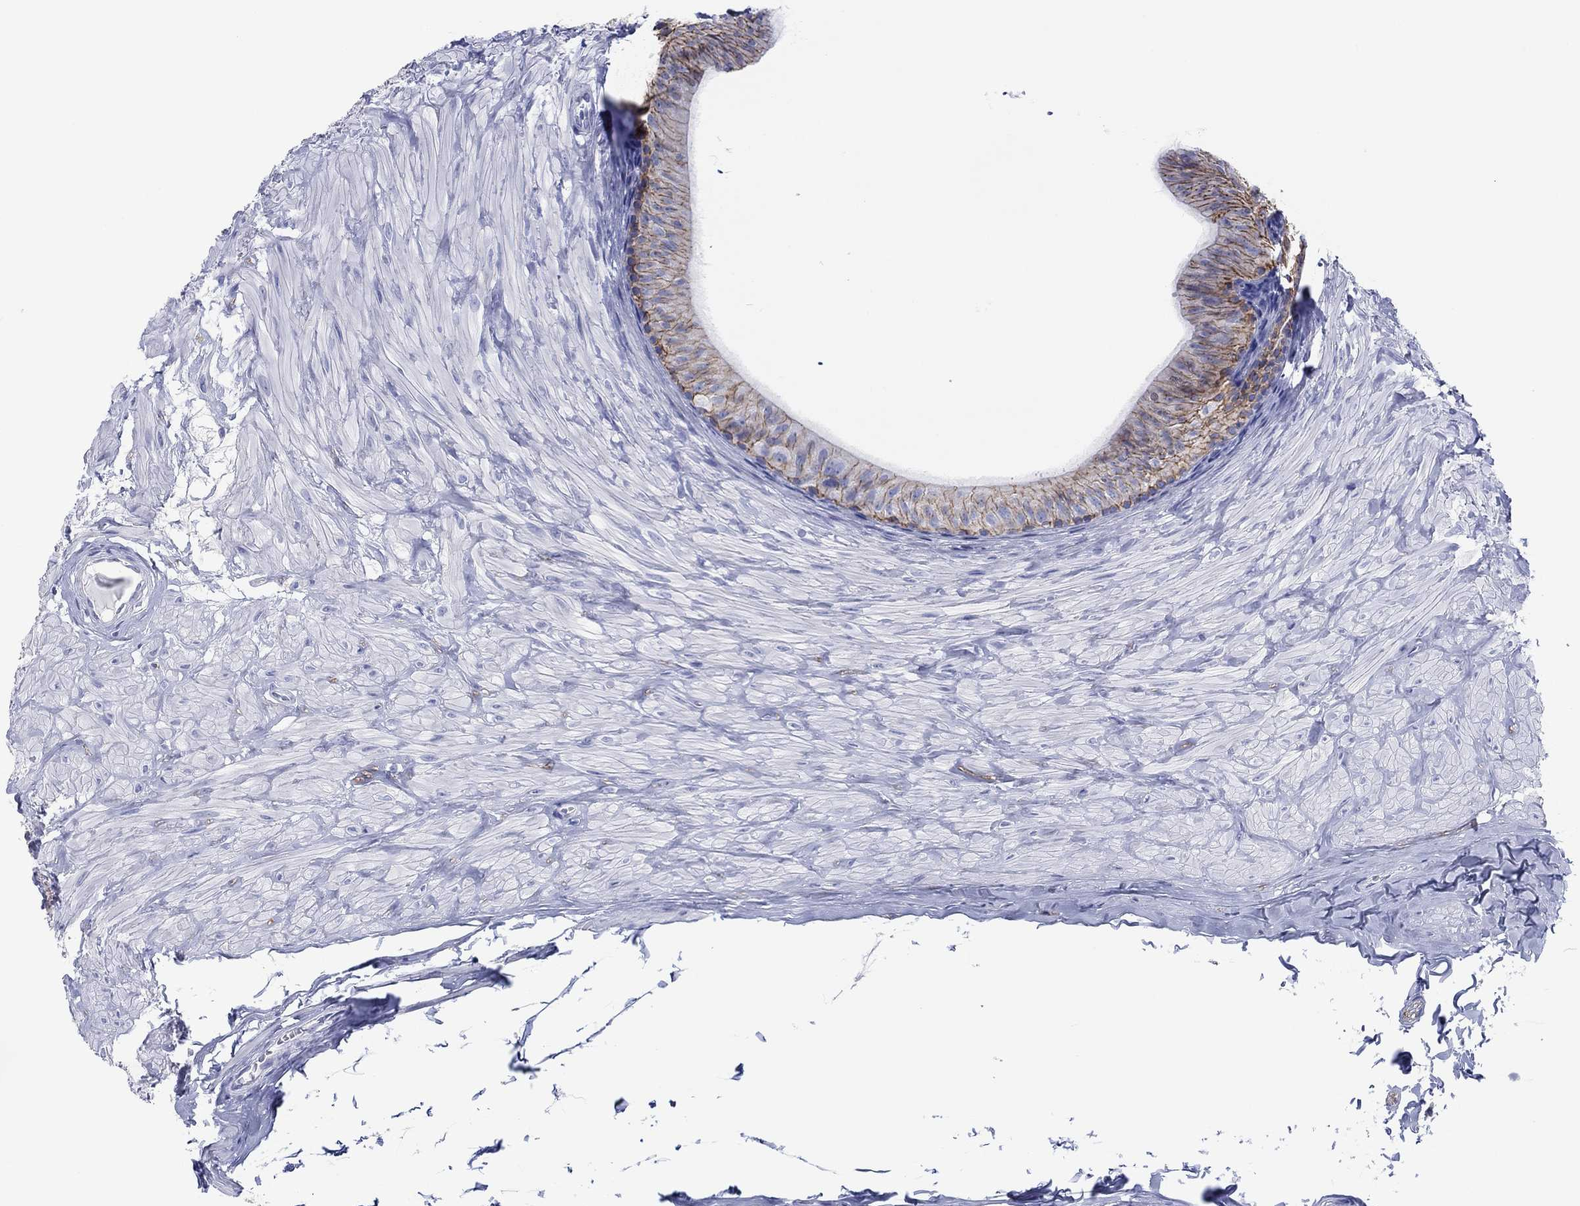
{"staining": {"intensity": "moderate", "quantity": "25%-75%", "location": "cytoplasmic/membranous"}, "tissue": "epididymis", "cell_type": "Glandular cells", "image_type": "normal", "snomed": [{"axis": "morphology", "description": "Normal tissue, NOS"}, {"axis": "topography", "description": "Epididymis"}], "caption": "Protein staining demonstrates moderate cytoplasmic/membranous positivity in about 25%-75% of glandular cells in benign epididymis.", "gene": "ATP1B1", "patient": {"sex": "male", "age": 32}}